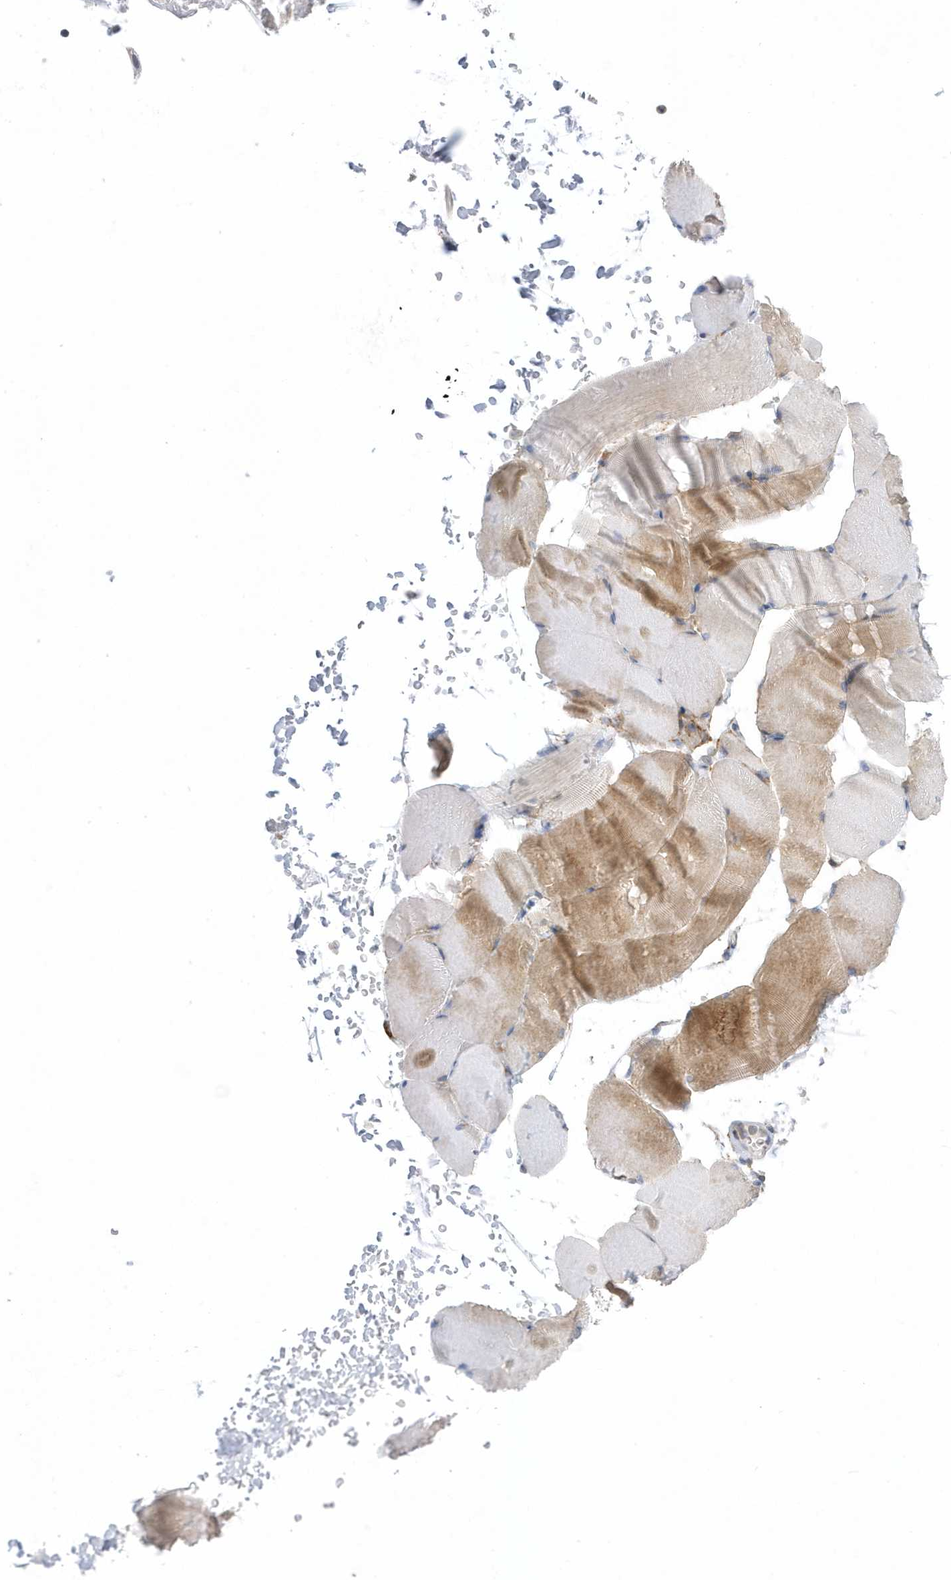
{"staining": {"intensity": "moderate", "quantity": "25%-75%", "location": "cytoplasmic/membranous"}, "tissue": "skeletal muscle", "cell_type": "Myocytes", "image_type": "normal", "snomed": [{"axis": "morphology", "description": "Normal tissue, NOS"}, {"axis": "topography", "description": "Skeletal muscle"}, {"axis": "topography", "description": "Parathyroid gland"}], "caption": "Moderate cytoplasmic/membranous staining is appreciated in about 25%-75% of myocytes in normal skeletal muscle. The protein of interest is stained brown, and the nuclei are stained in blue (DAB IHC with brightfield microscopy, high magnification).", "gene": "ANAPC1", "patient": {"sex": "female", "age": 37}}